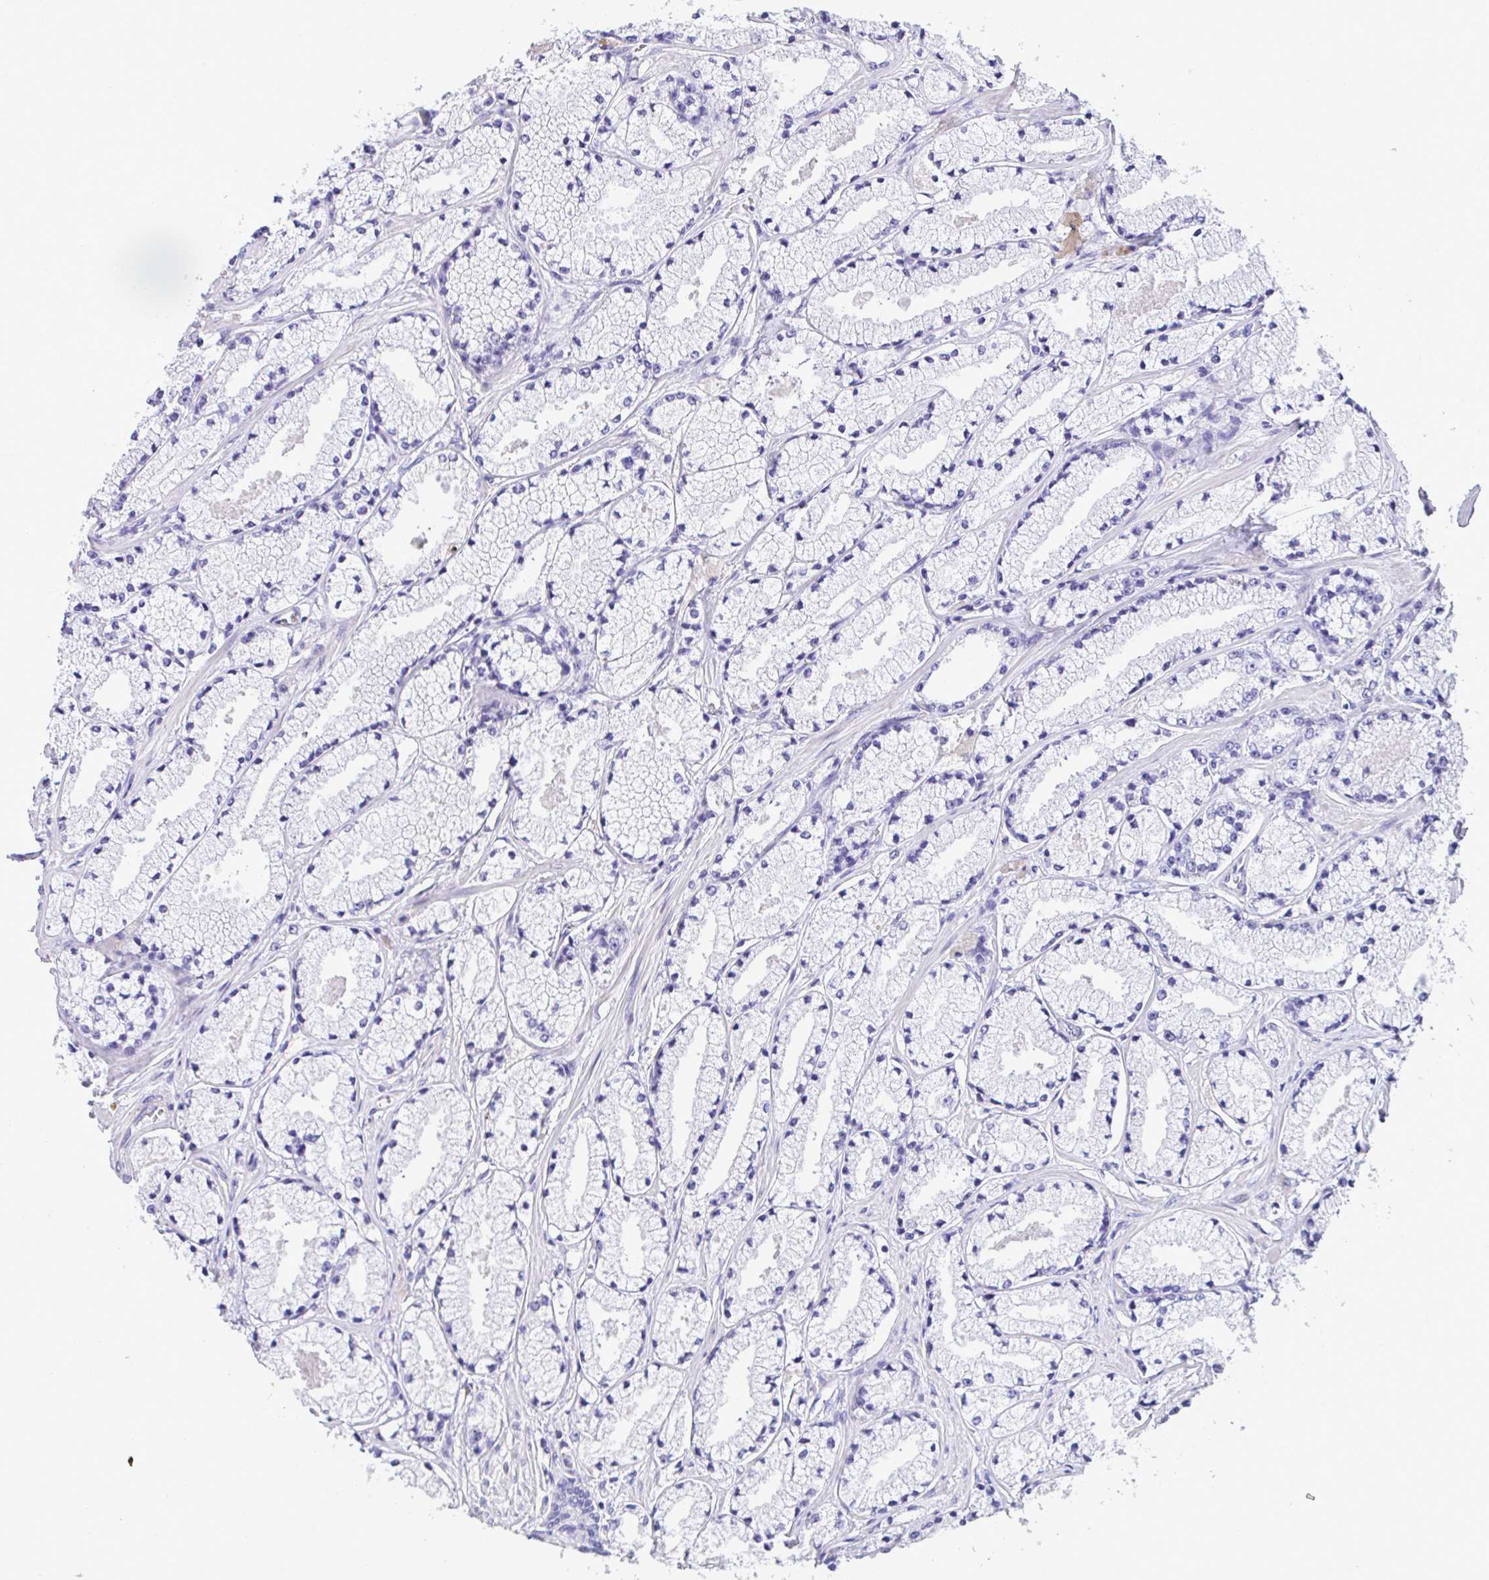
{"staining": {"intensity": "negative", "quantity": "none", "location": "none"}, "tissue": "prostate cancer", "cell_type": "Tumor cells", "image_type": "cancer", "snomed": [{"axis": "morphology", "description": "Adenocarcinoma, High grade"}, {"axis": "topography", "description": "Prostate"}], "caption": "Immunohistochemistry (IHC) micrograph of human prostate cancer (high-grade adenocarcinoma) stained for a protein (brown), which displays no expression in tumor cells.", "gene": "KMT2E", "patient": {"sex": "male", "age": 63}}